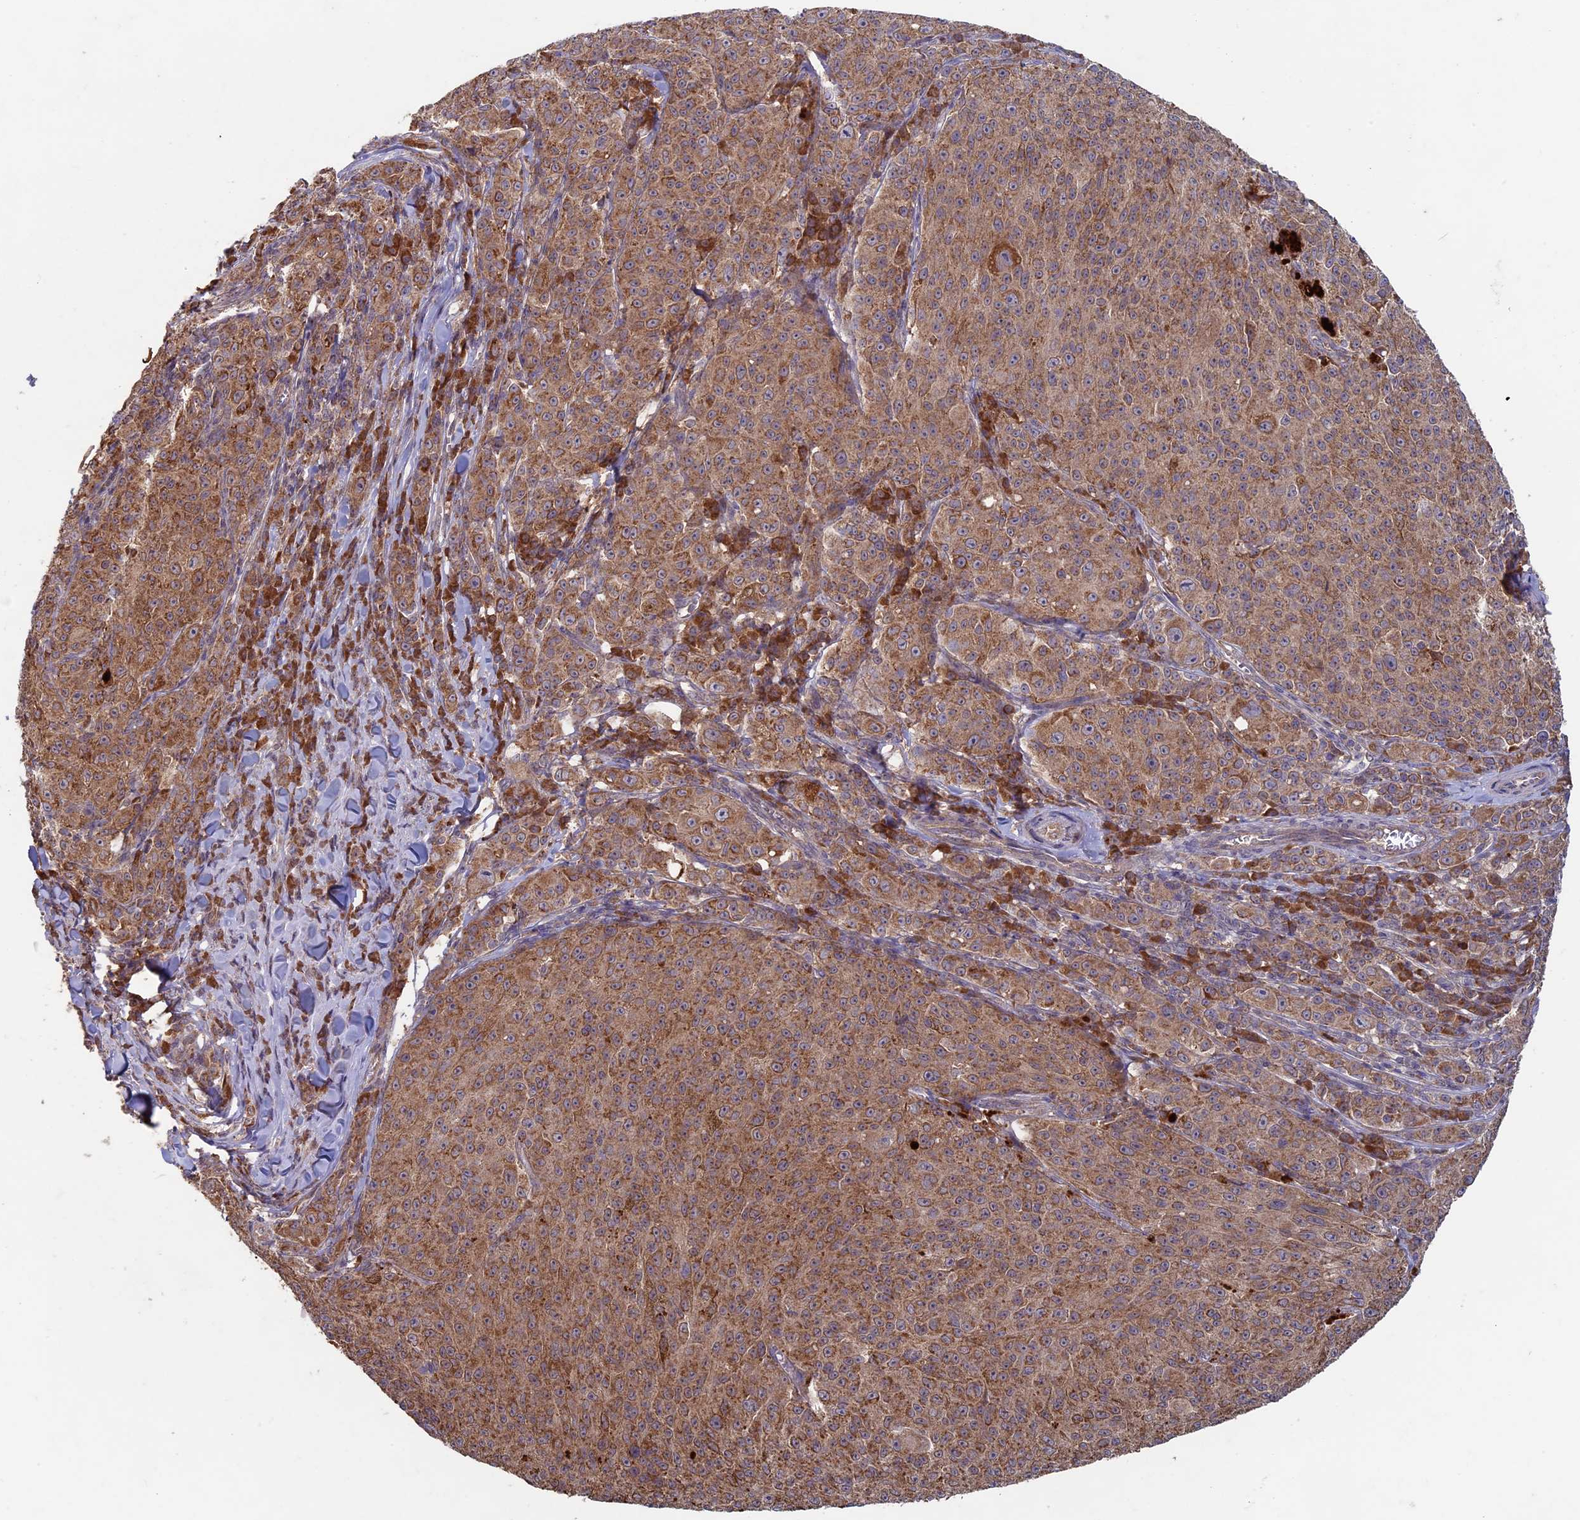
{"staining": {"intensity": "moderate", "quantity": ">75%", "location": "cytoplasmic/membranous"}, "tissue": "melanoma", "cell_type": "Tumor cells", "image_type": "cancer", "snomed": [{"axis": "morphology", "description": "Malignant melanoma, NOS"}, {"axis": "topography", "description": "Skin"}], "caption": "An IHC image of neoplastic tissue is shown. Protein staining in brown shows moderate cytoplasmic/membranous positivity in malignant melanoma within tumor cells.", "gene": "RCCD1", "patient": {"sex": "female", "age": 52}}